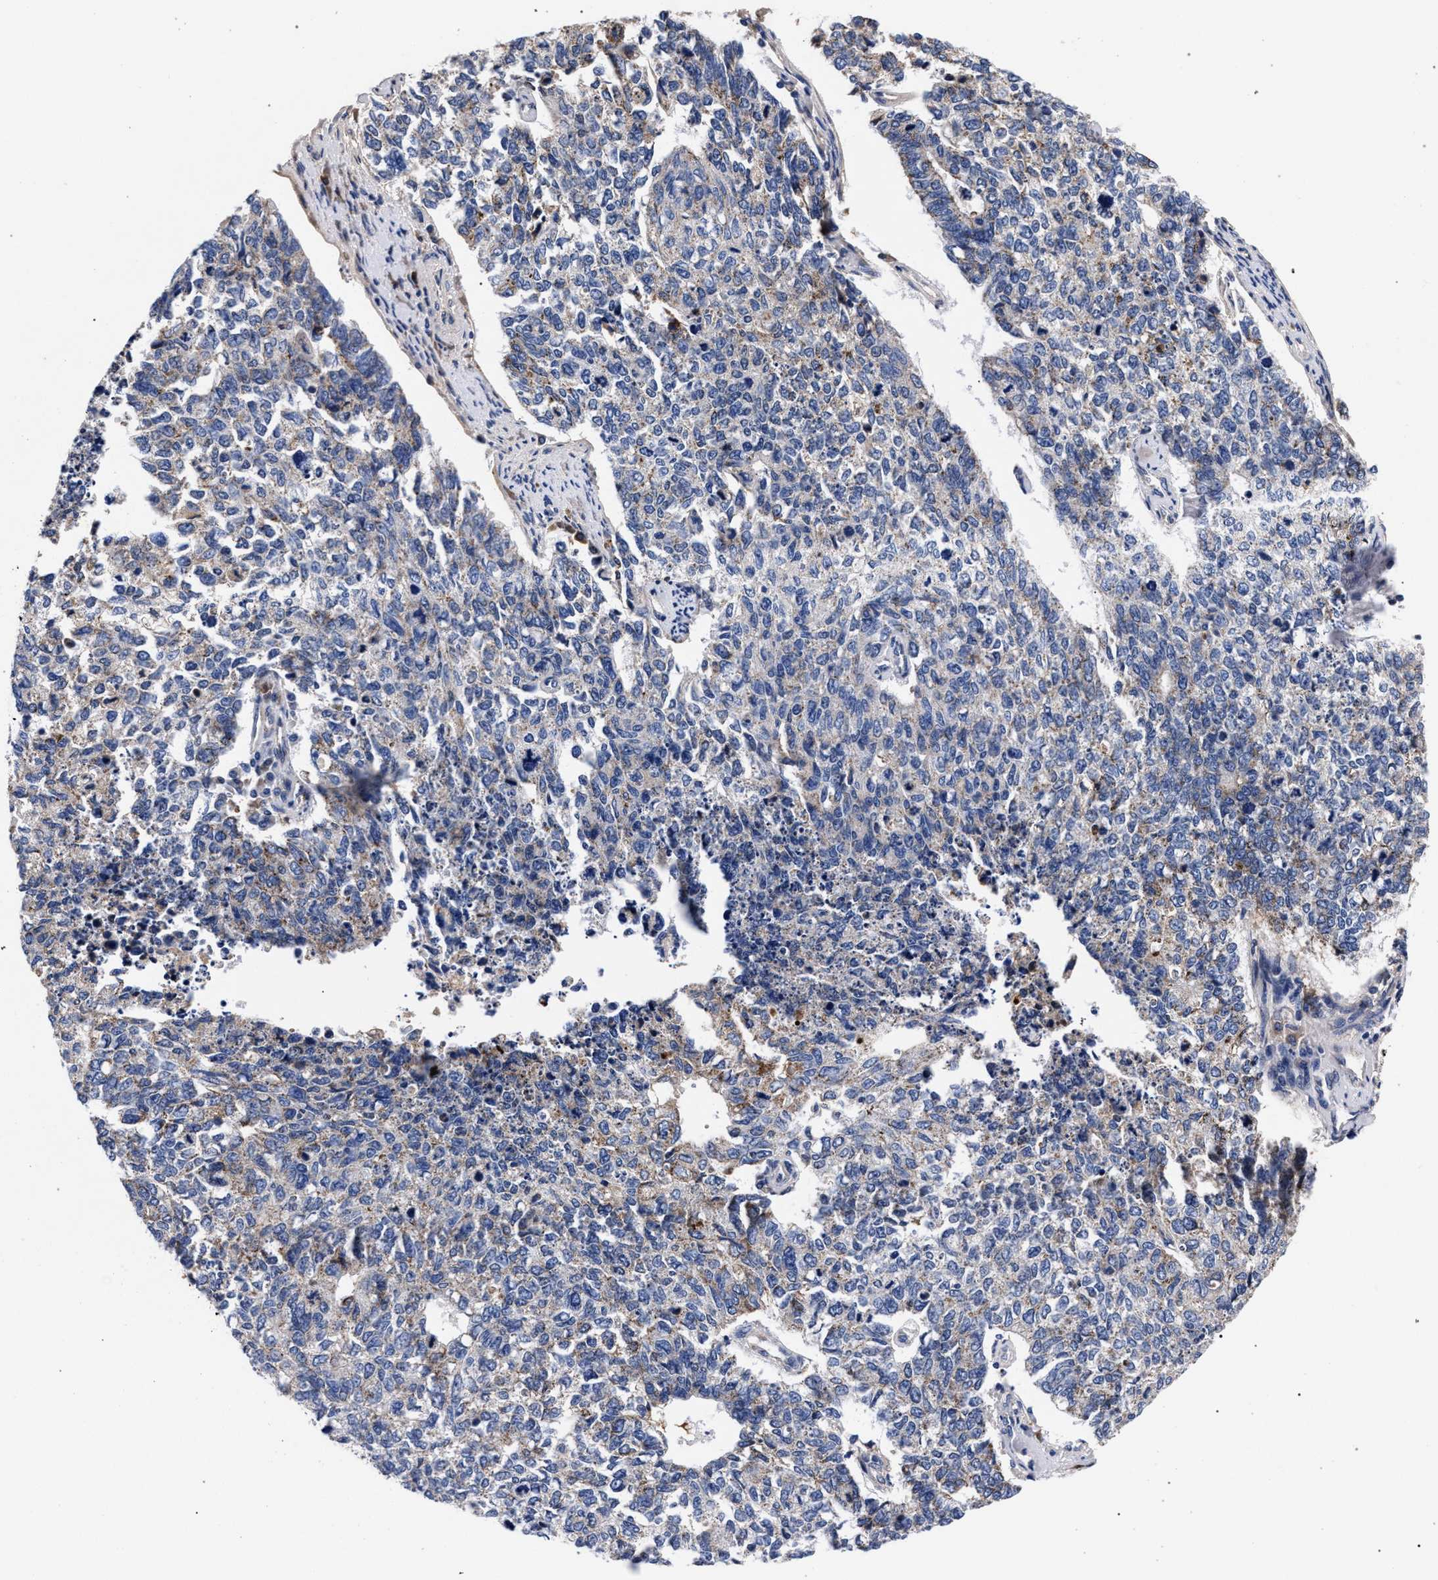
{"staining": {"intensity": "negative", "quantity": "none", "location": "none"}, "tissue": "cervical cancer", "cell_type": "Tumor cells", "image_type": "cancer", "snomed": [{"axis": "morphology", "description": "Squamous cell carcinoma, NOS"}, {"axis": "topography", "description": "Cervix"}], "caption": "This is an immunohistochemistry micrograph of cervical cancer. There is no positivity in tumor cells.", "gene": "ACOX1", "patient": {"sex": "female", "age": 63}}